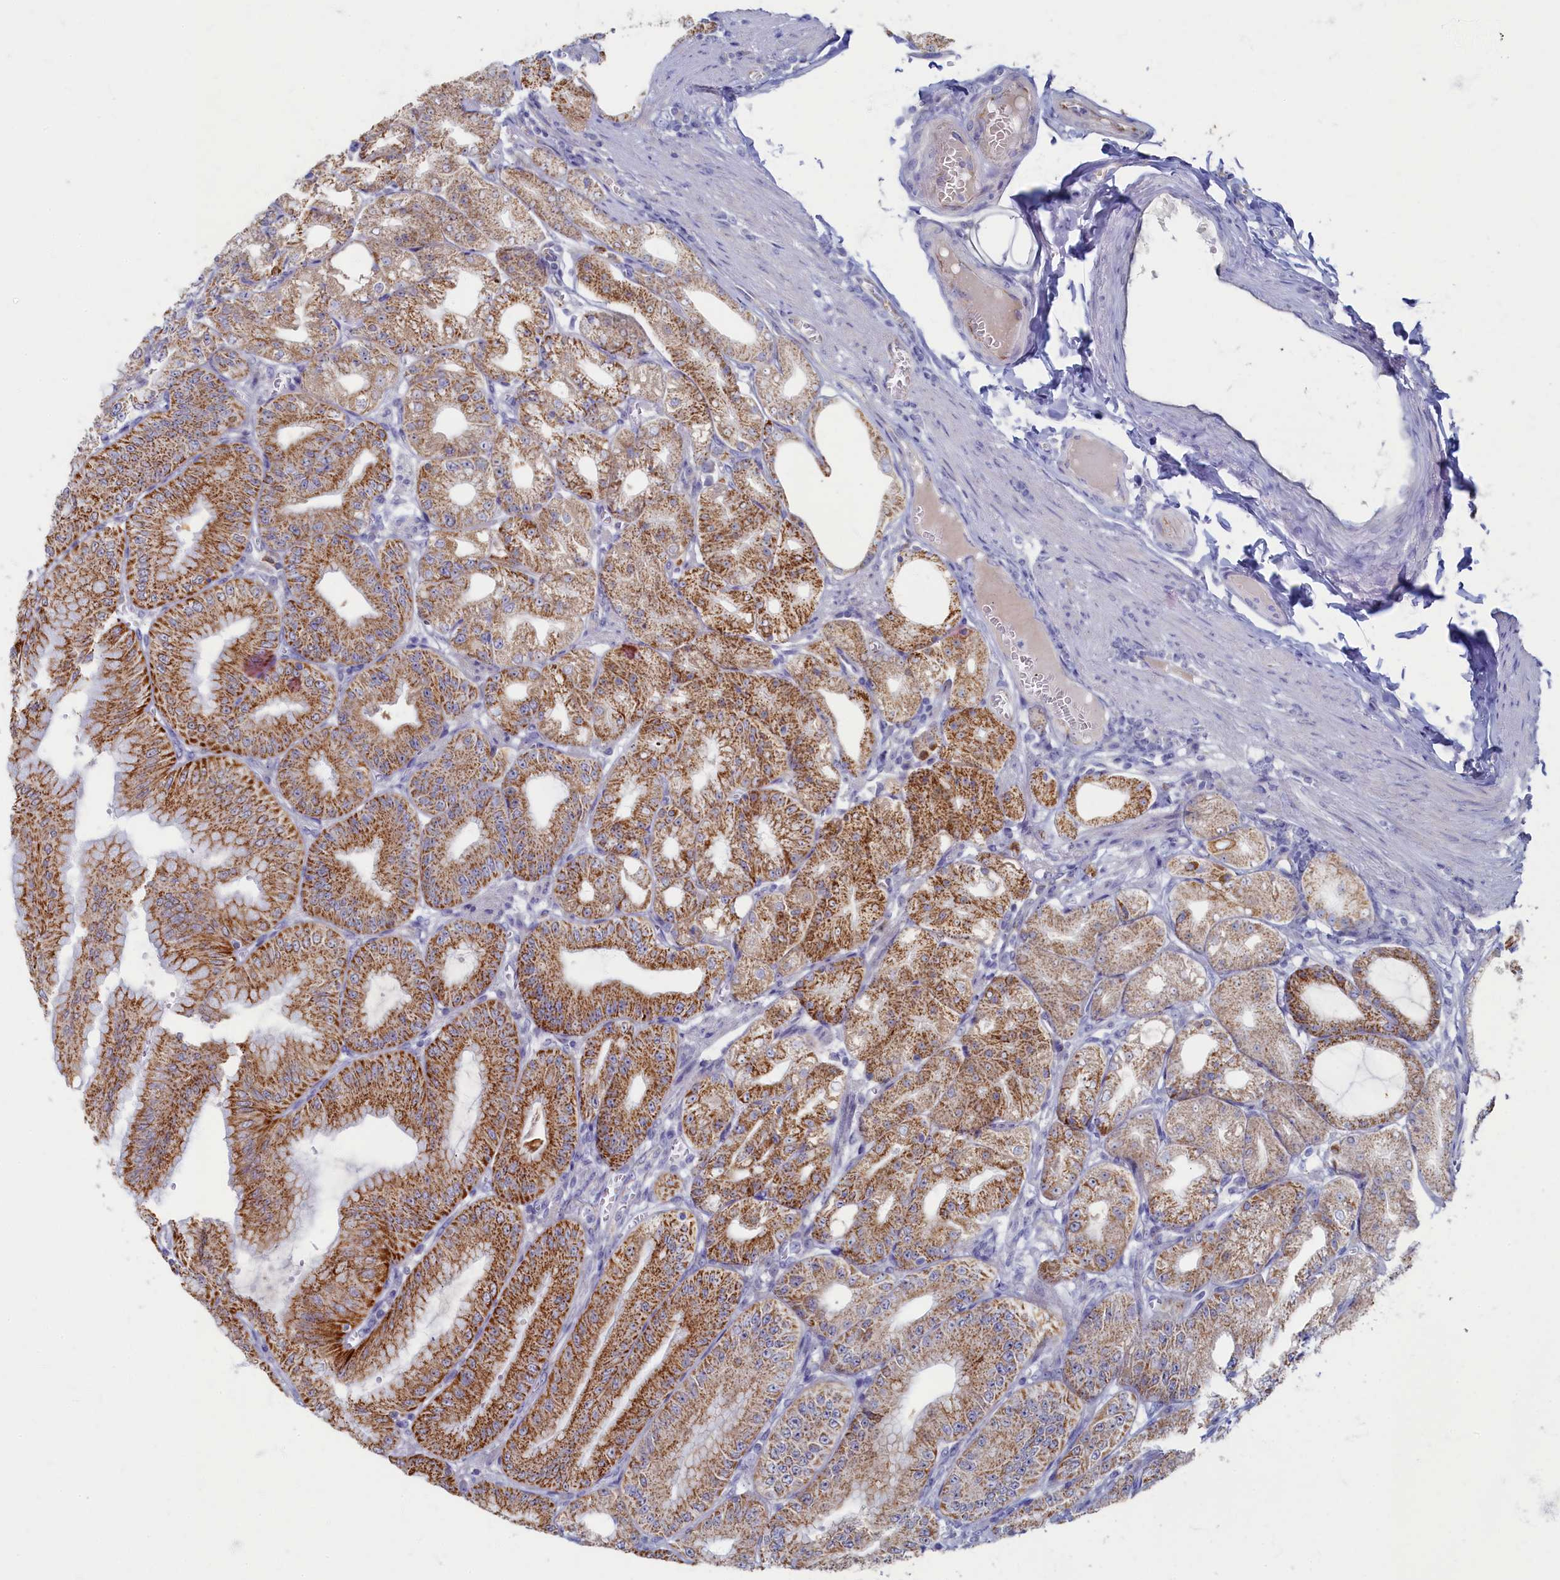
{"staining": {"intensity": "strong", "quantity": ">75%", "location": "cytoplasmic/membranous"}, "tissue": "stomach", "cell_type": "Glandular cells", "image_type": "normal", "snomed": [{"axis": "morphology", "description": "Normal tissue, NOS"}, {"axis": "topography", "description": "Stomach, lower"}], "caption": "A high-resolution micrograph shows IHC staining of unremarkable stomach, which exhibits strong cytoplasmic/membranous positivity in about >75% of glandular cells.", "gene": "OCIAD2", "patient": {"sex": "male", "age": 71}}